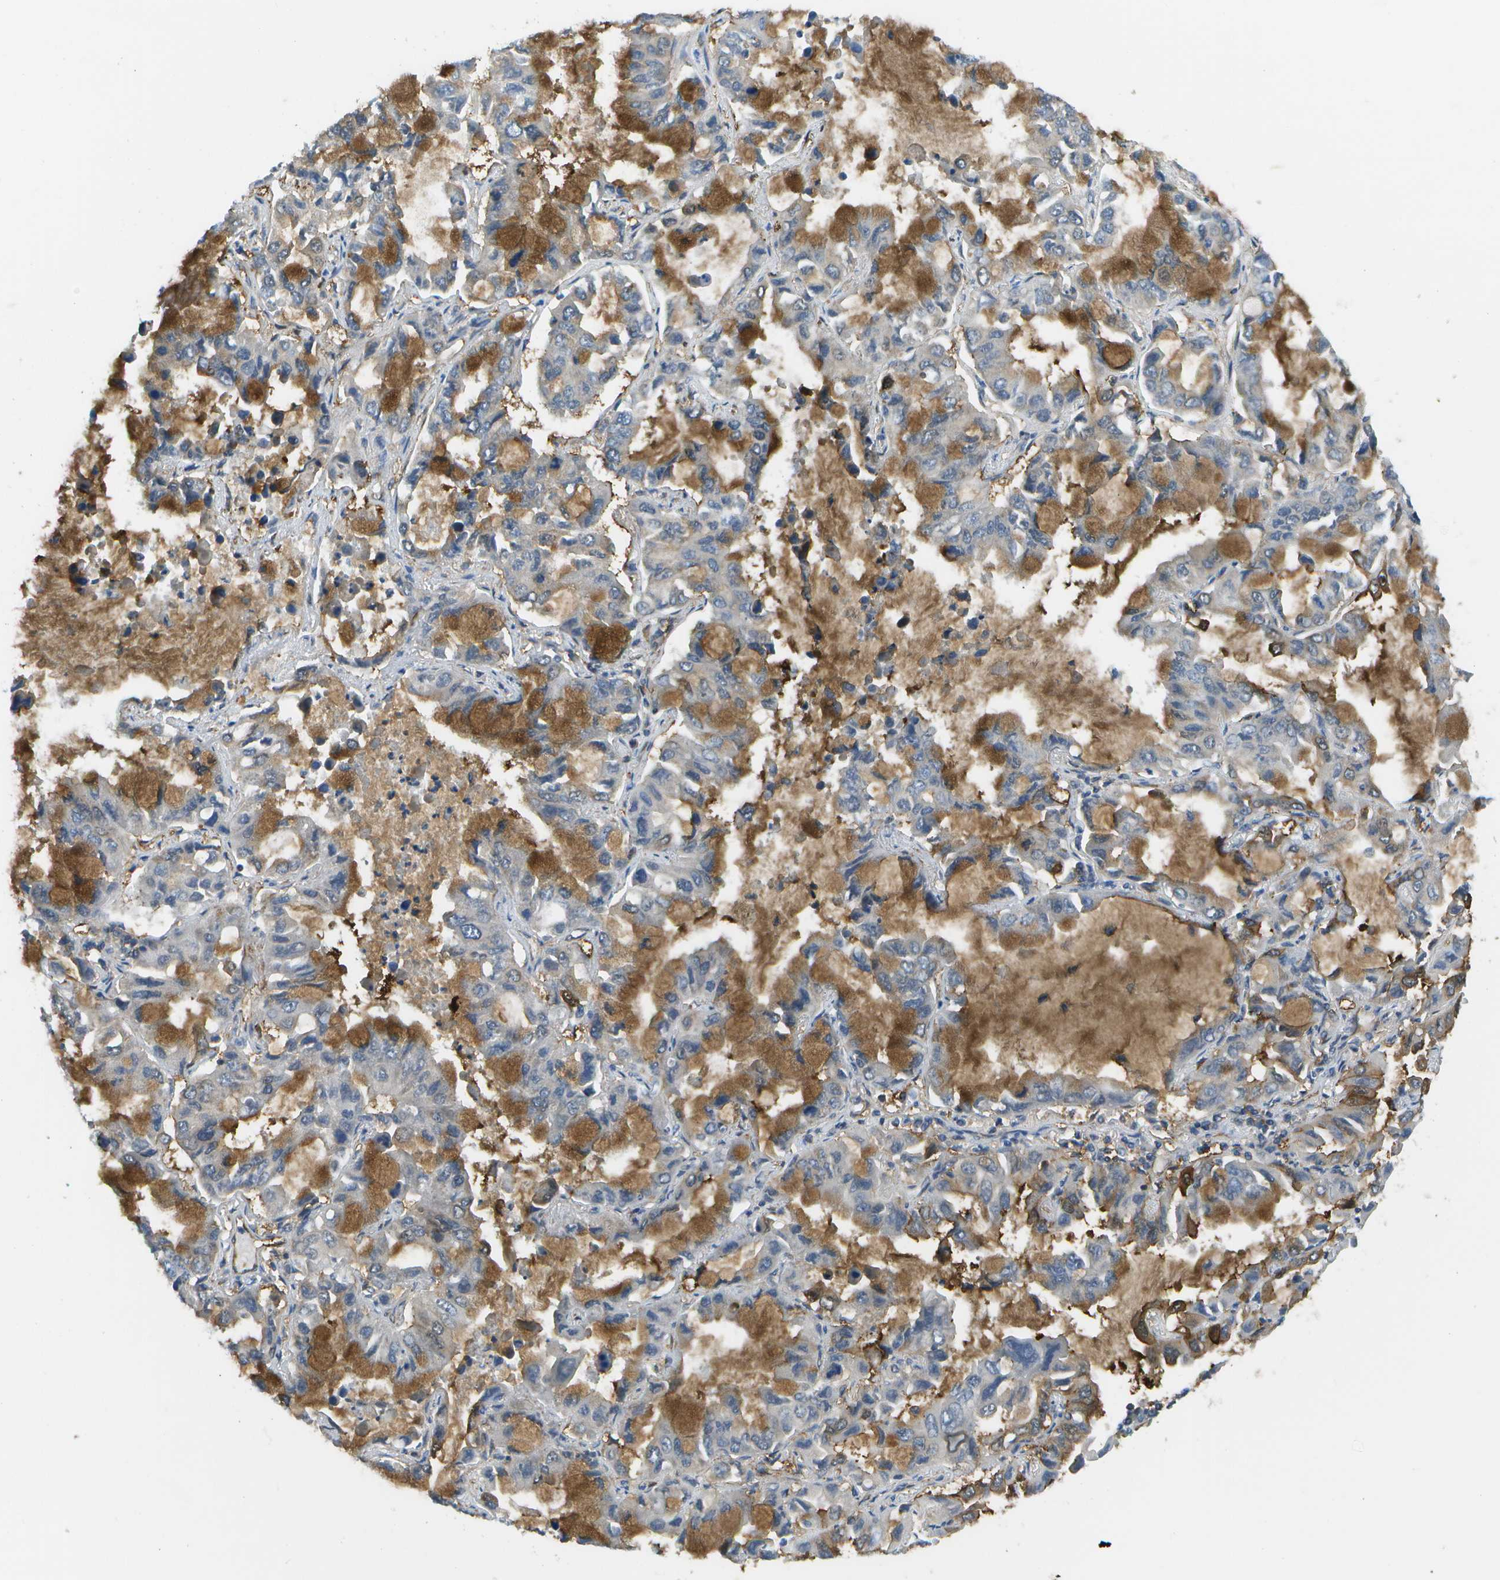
{"staining": {"intensity": "moderate", "quantity": "25%-75%", "location": "cytoplasmic/membranous"}, "tissue": "lung cancer", "cell_type": "Tumor cells", "image_type": "cancer", "snomed": [{"axis": "morphology", "description": "Adenocarcinoma, NOS"}, {"axis": "topography", "description": "Lung"}], "caption": "Lung cancer (adenocarcinoma) tissue reveals moderate cytoplasmic/membranous staining in about 25%-75% of tumor cells, visualized by immunohistochemistry.", "gene": "KIAA0040", "patient": {"sex": "male", "age": 64}}